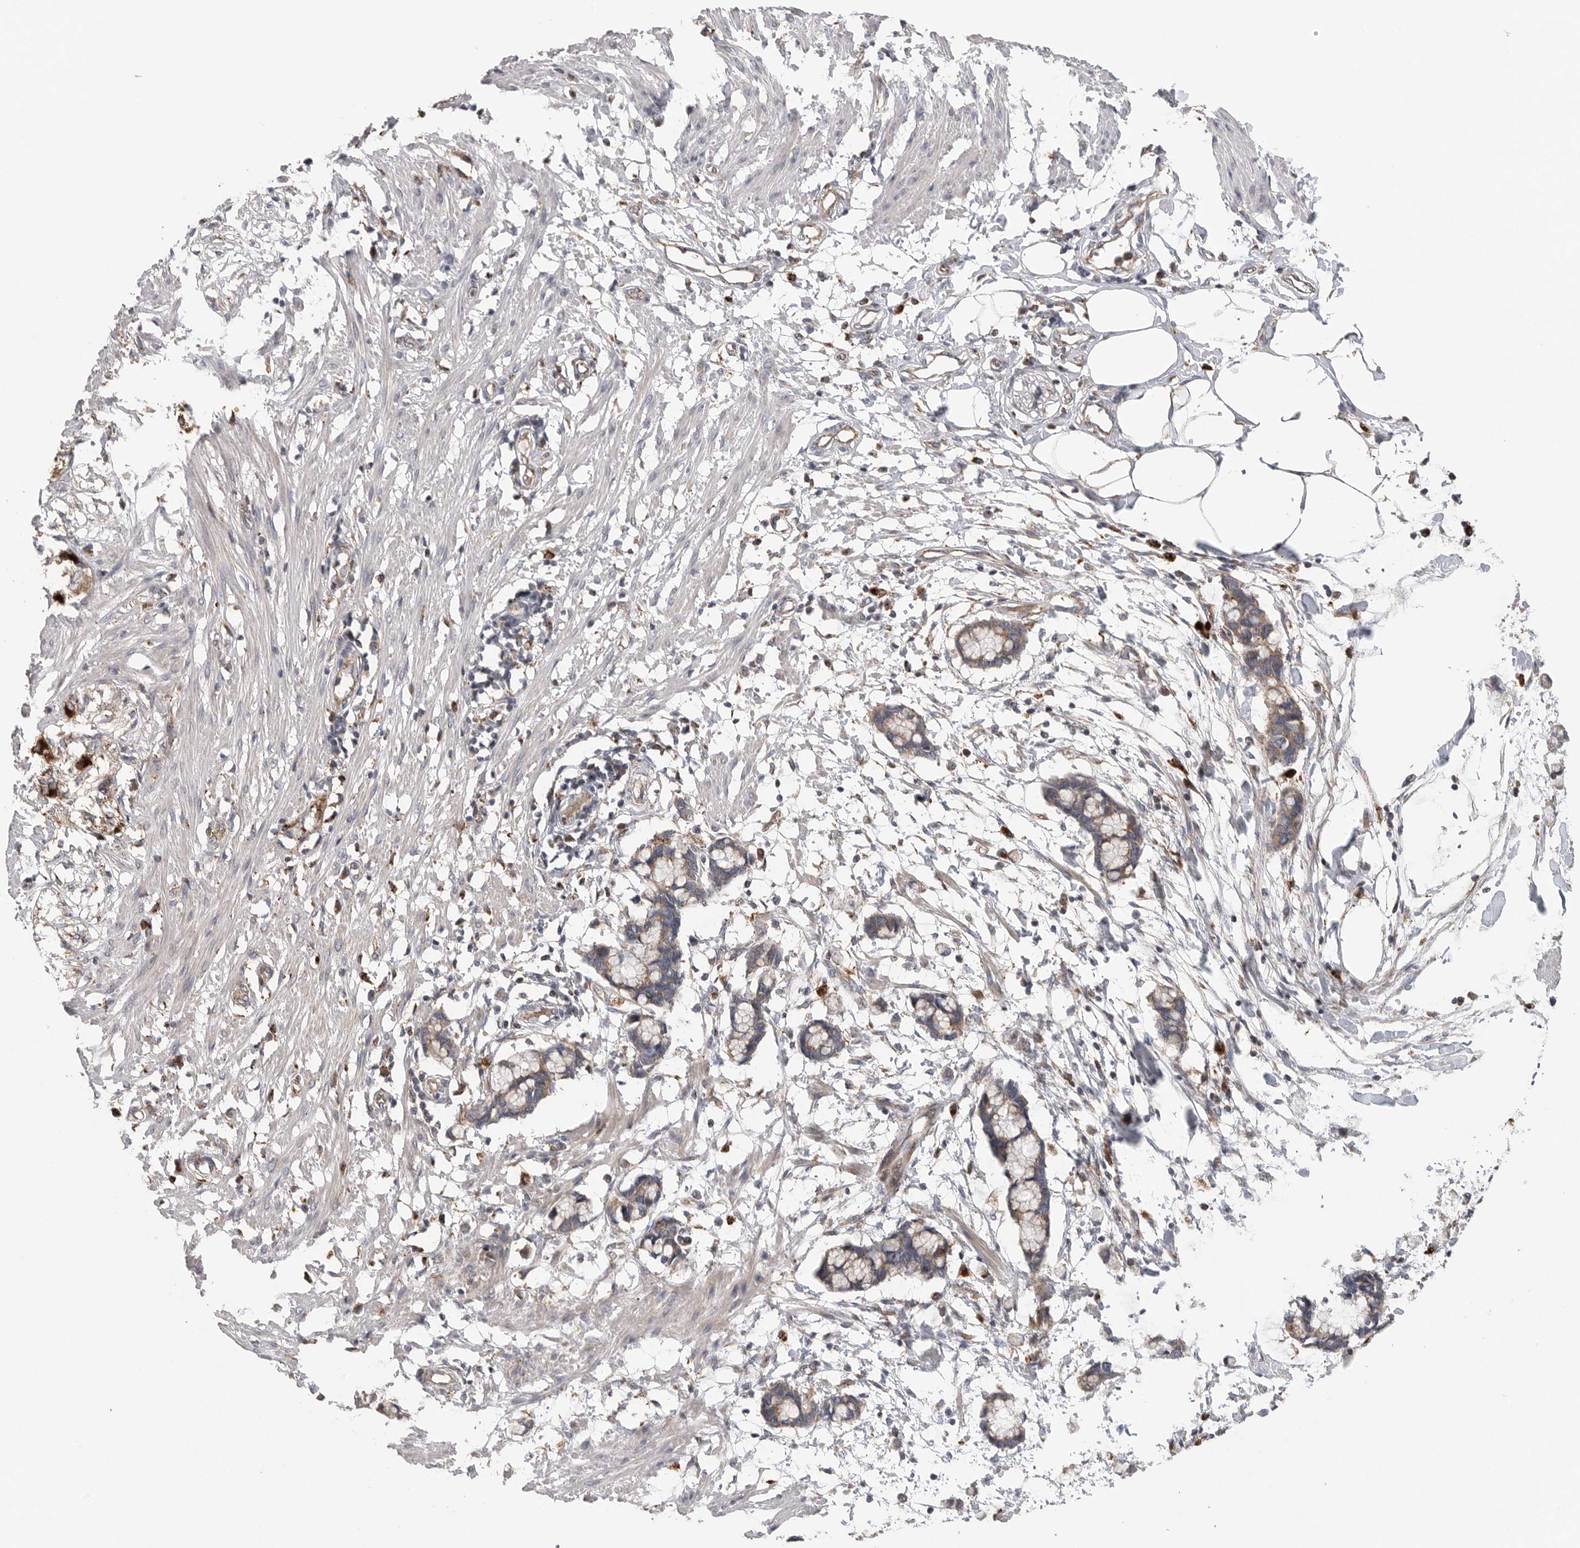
{"staining": {"intensity": "weak", "quantity": ">75%", "location": "cytoplasmic/membranous"}, "tissue": "smooth muscle", "cell_type": "Smooth muscle cells", "image_type": "normal", "snomed": [{"axis": "morphology", "description": "Normal tissue, NOS"}, {"axis": "morphology", "description": "Adenocarcinoma, NOS"}, {"axis": "topography", "description": "Smooth muscle"}, {"axis": "topography", "description": "Colon"}], "caption": "Benign smooth muscle was stained to show a protein in brown. There is low levels of weak cytoplasmic/membranous expression in approximately >75% of smooth muscle cells. (Brightfield microscopy of DAB IHC at high magnification).", "gene": "GALNS", "patient": {"sex": "male", "age": 14}}